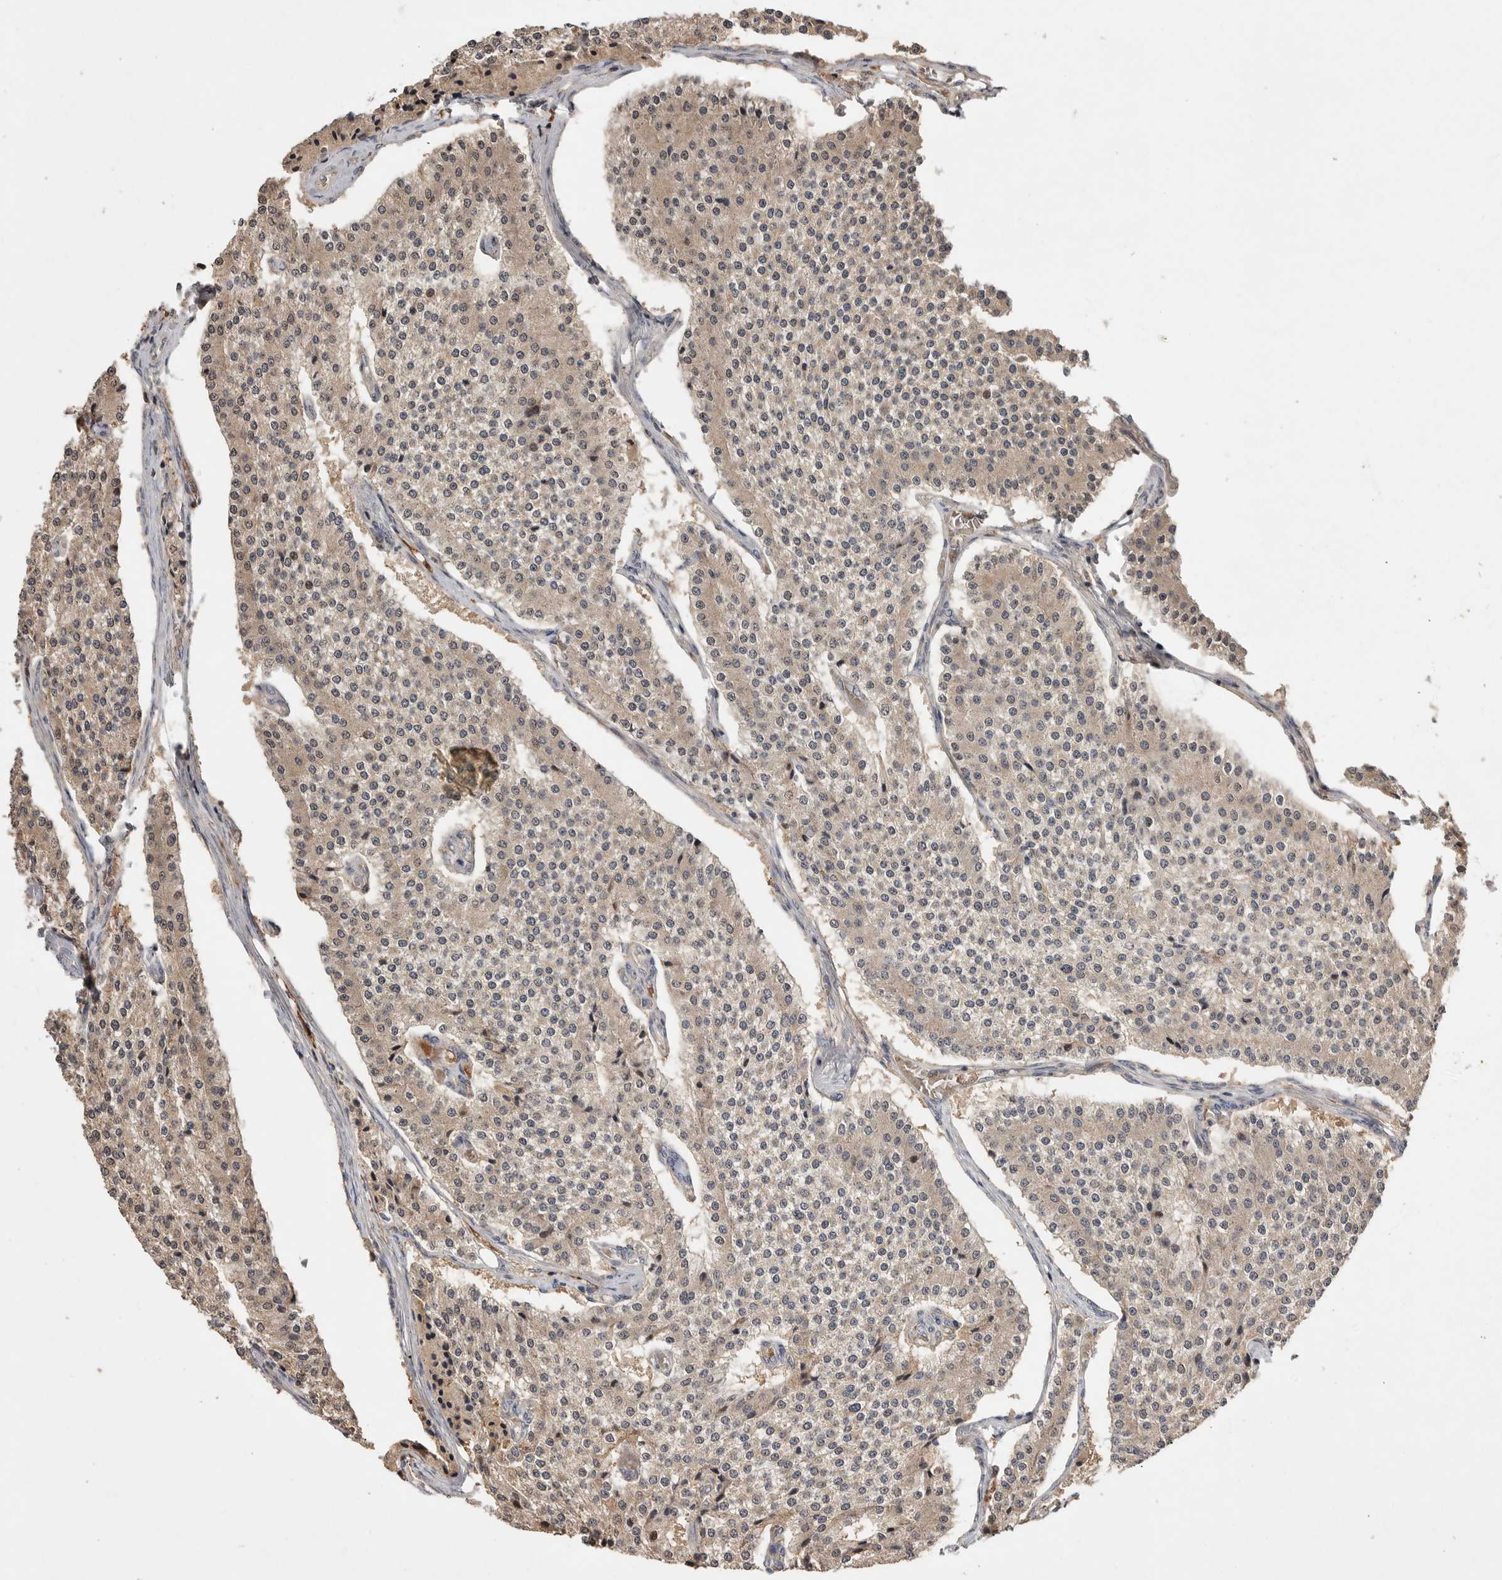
{"staining": {"intensity": "weak", "quantity": ">75%", "location": "cytoplasmic/membranous"}, "tissue": "carcinoid", "cell_type": "Tumor cells", "image_type": "cancer", "snomed": [{"axis": "morphology", "description": "Carcinoid, malignant, NOS"}, {"axis": "topography", "description": "Colon"}], "caption": "The histopathology image reveals staining of carcinoid (malignant), revealing weak cytoplasmic/membranous protein expression (brown color) within tumor cells. (IHC, brightfield microscopy, high magnification).", "gene": "VN1R4", "patient": {"sex": "female", "age": 52}}